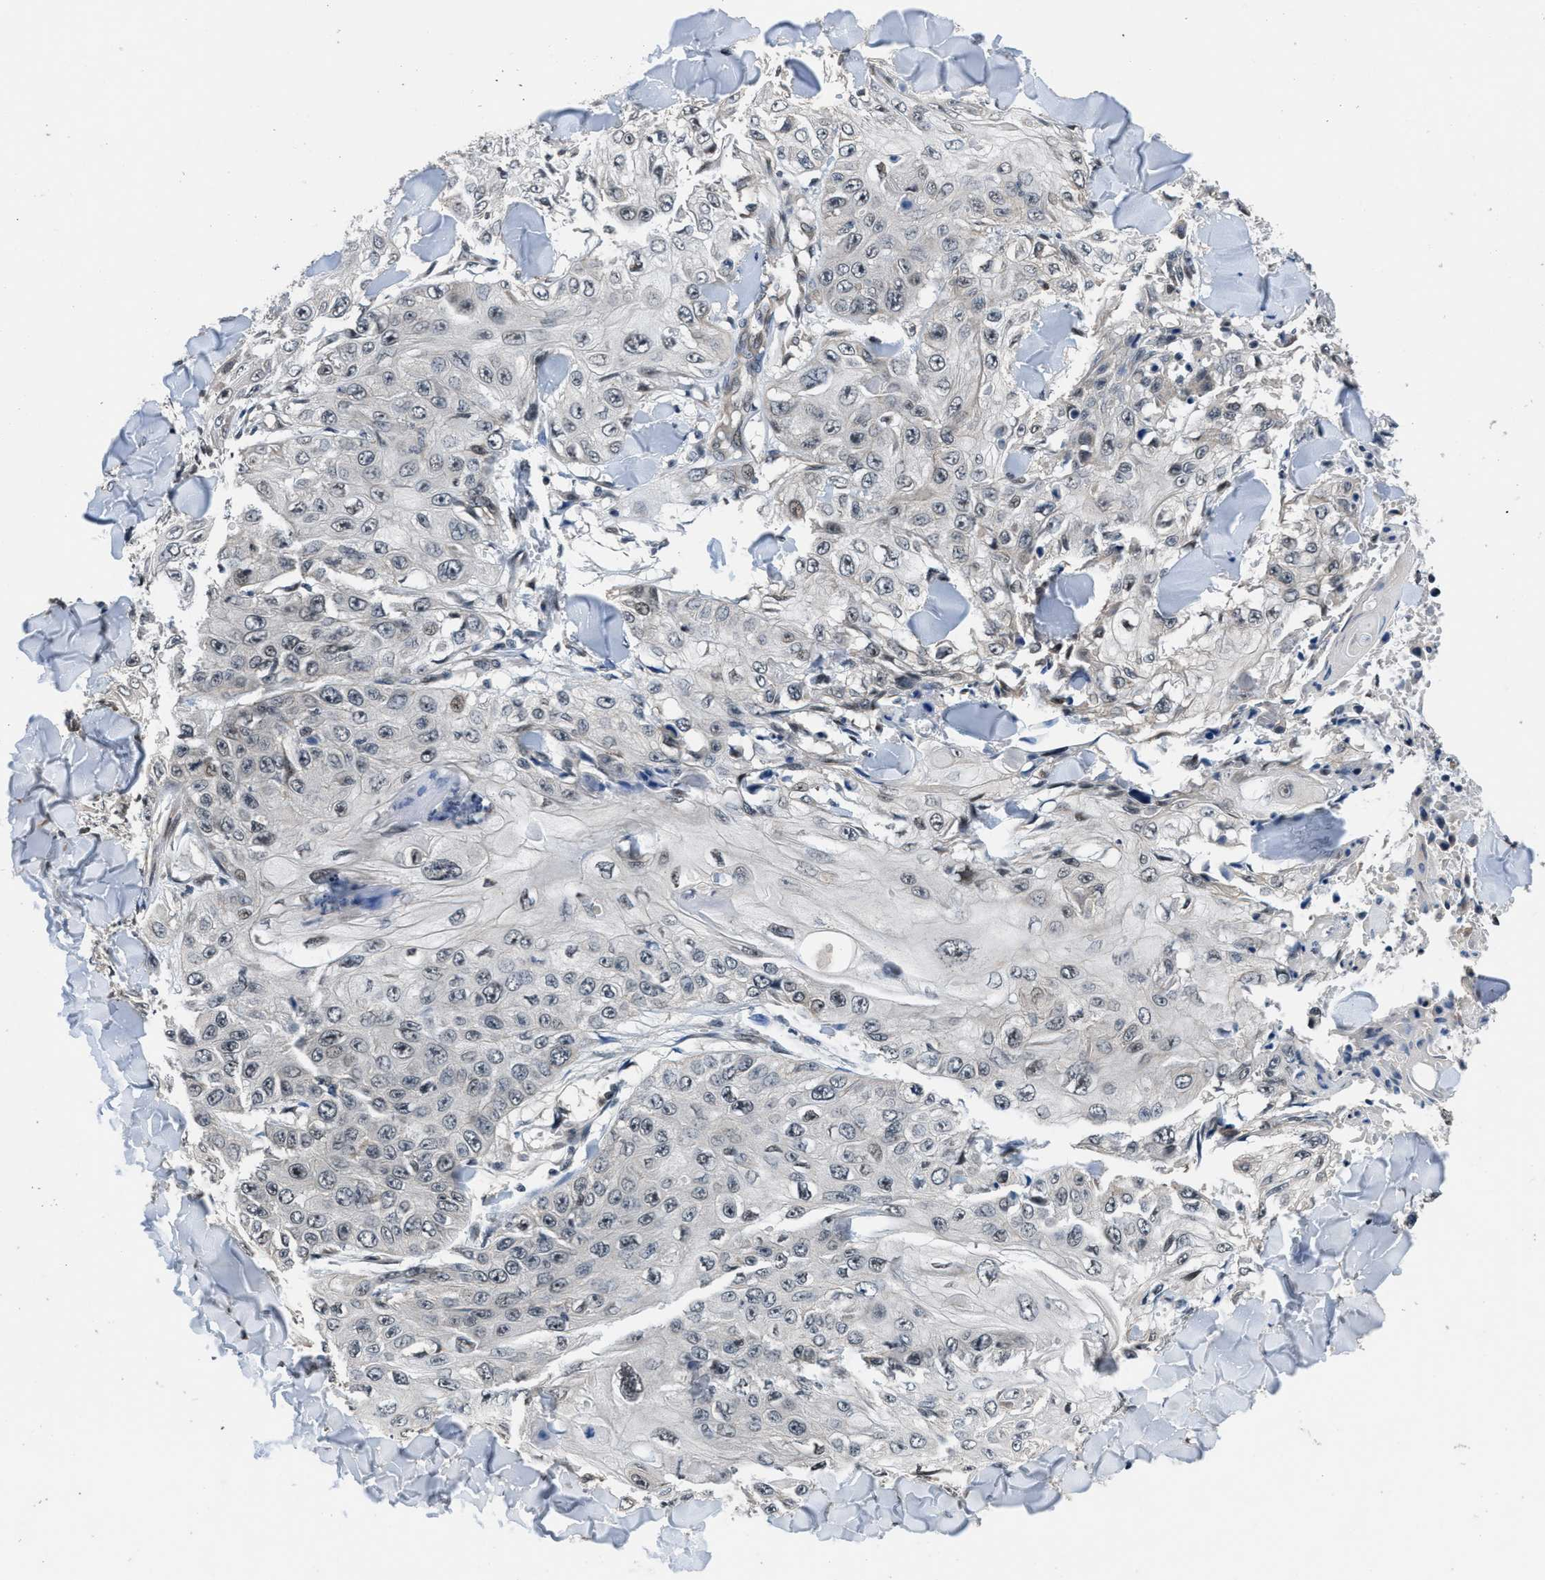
{"staining": {"intensity": "weak", "quantity": "<25%", "location": "nuclear"}, "tissue": "skin cancer", "cell_type": "Tumor cells", "image_type": "cancer", "snomed": [{"axis": "morphology", "description": "Squamous cell carcinoma, NOS"}, {"axis": "topography", "description": "Skin"}], "caption": "Tumor cells show no significant staining in skin cancer. (Brightfield microscopy of DAB (3,3'-diaminobenzidine) immunohistochemistry (IHC) at high magnification).", "gene": "SETD5", "patient": {"sex": "male", "age": 86}}